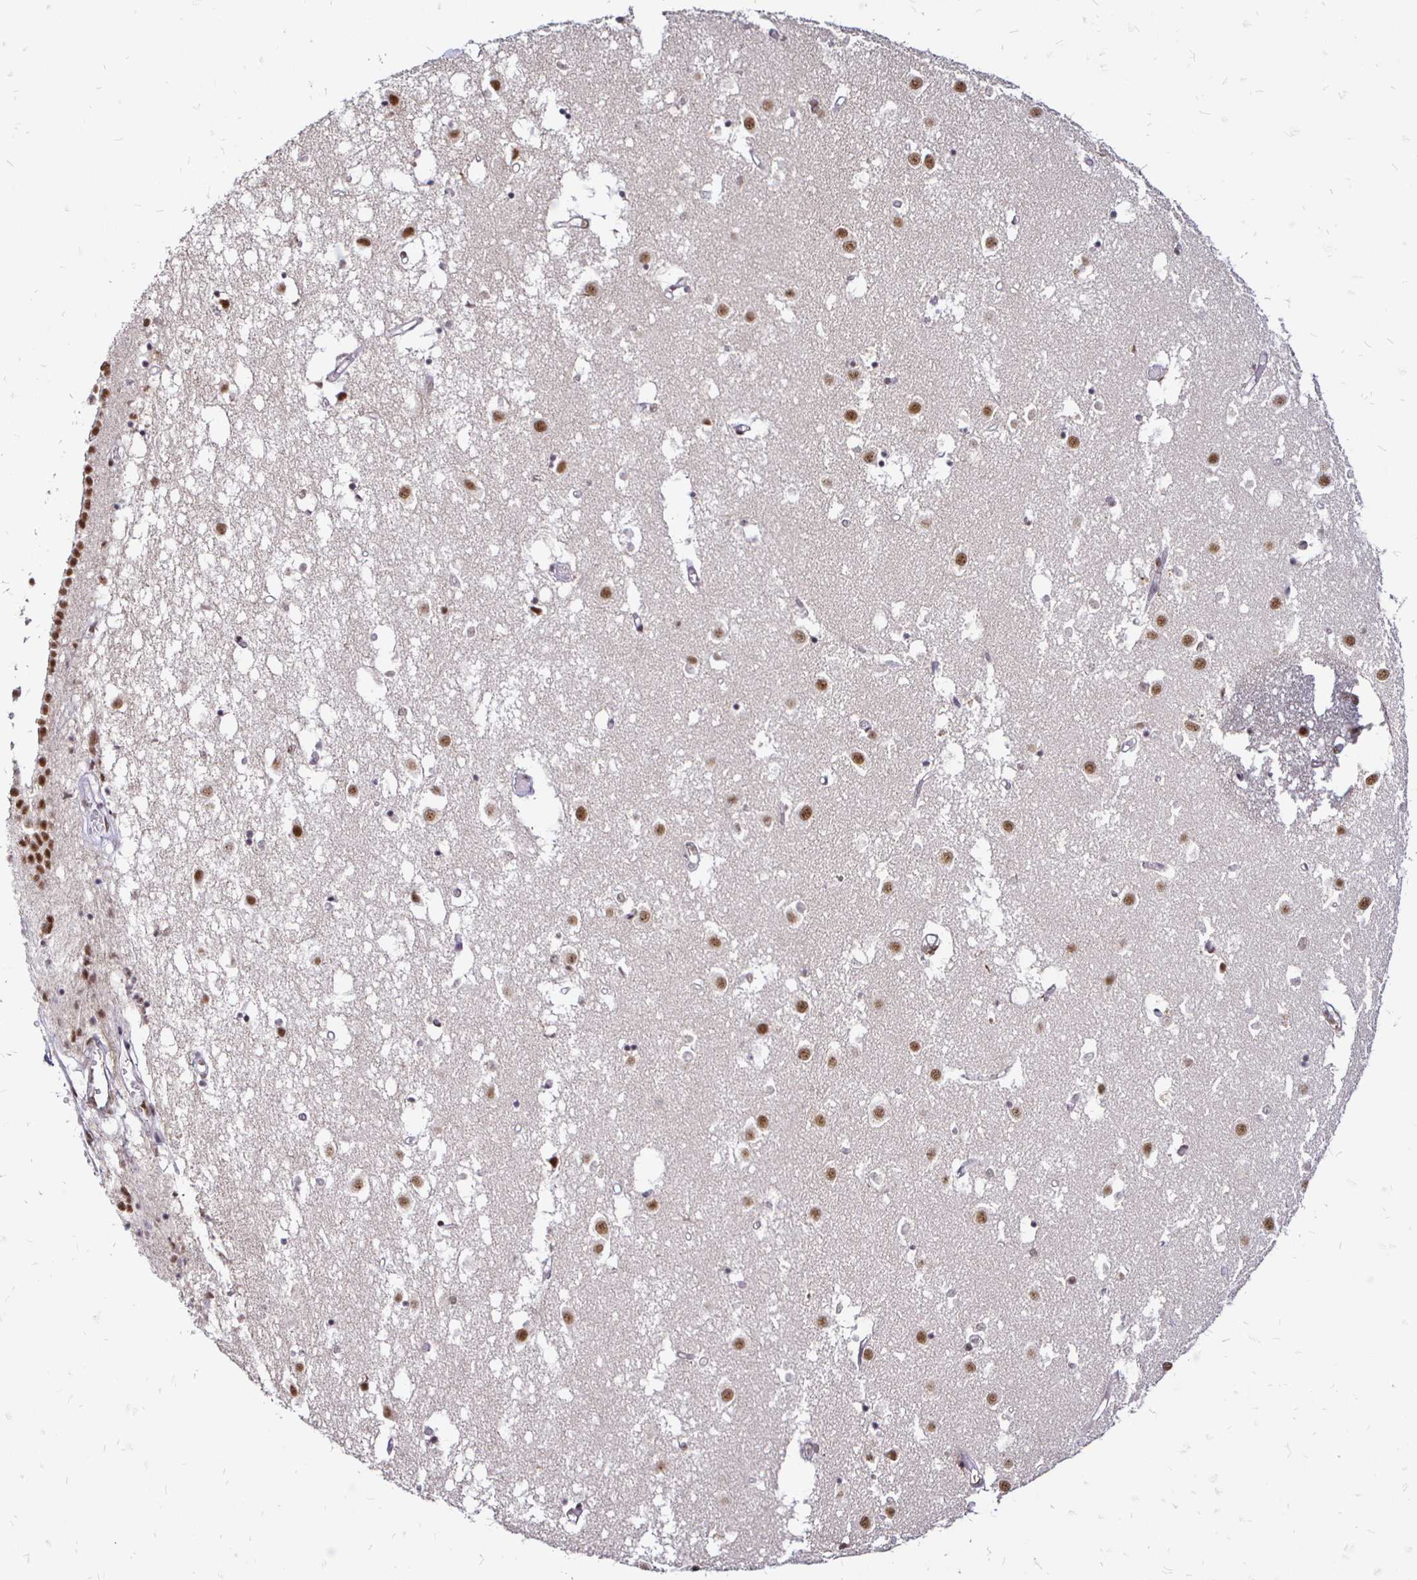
{"staining": {"intensity": "moderate", "quantity": "<25%", "location": "nuclear"}, "tissue": "caudate", "cell_type": "Glial cells", "image_type": "normal", "snomed": [{"axis": "morphology", "description": "Normal tissue, NOS"}, {"axis": "topography", "description": "Lateral ventricle wall"}], "caption": "Immunohistochemical staining of normal caudate displays low levels of moderate nuclear positivity in approximately <25% of glial cells. (IHC, brightfield microscopy, high magnification).", "gene": "SIN3A", "patient": {"sex": "male", "age": 70}}